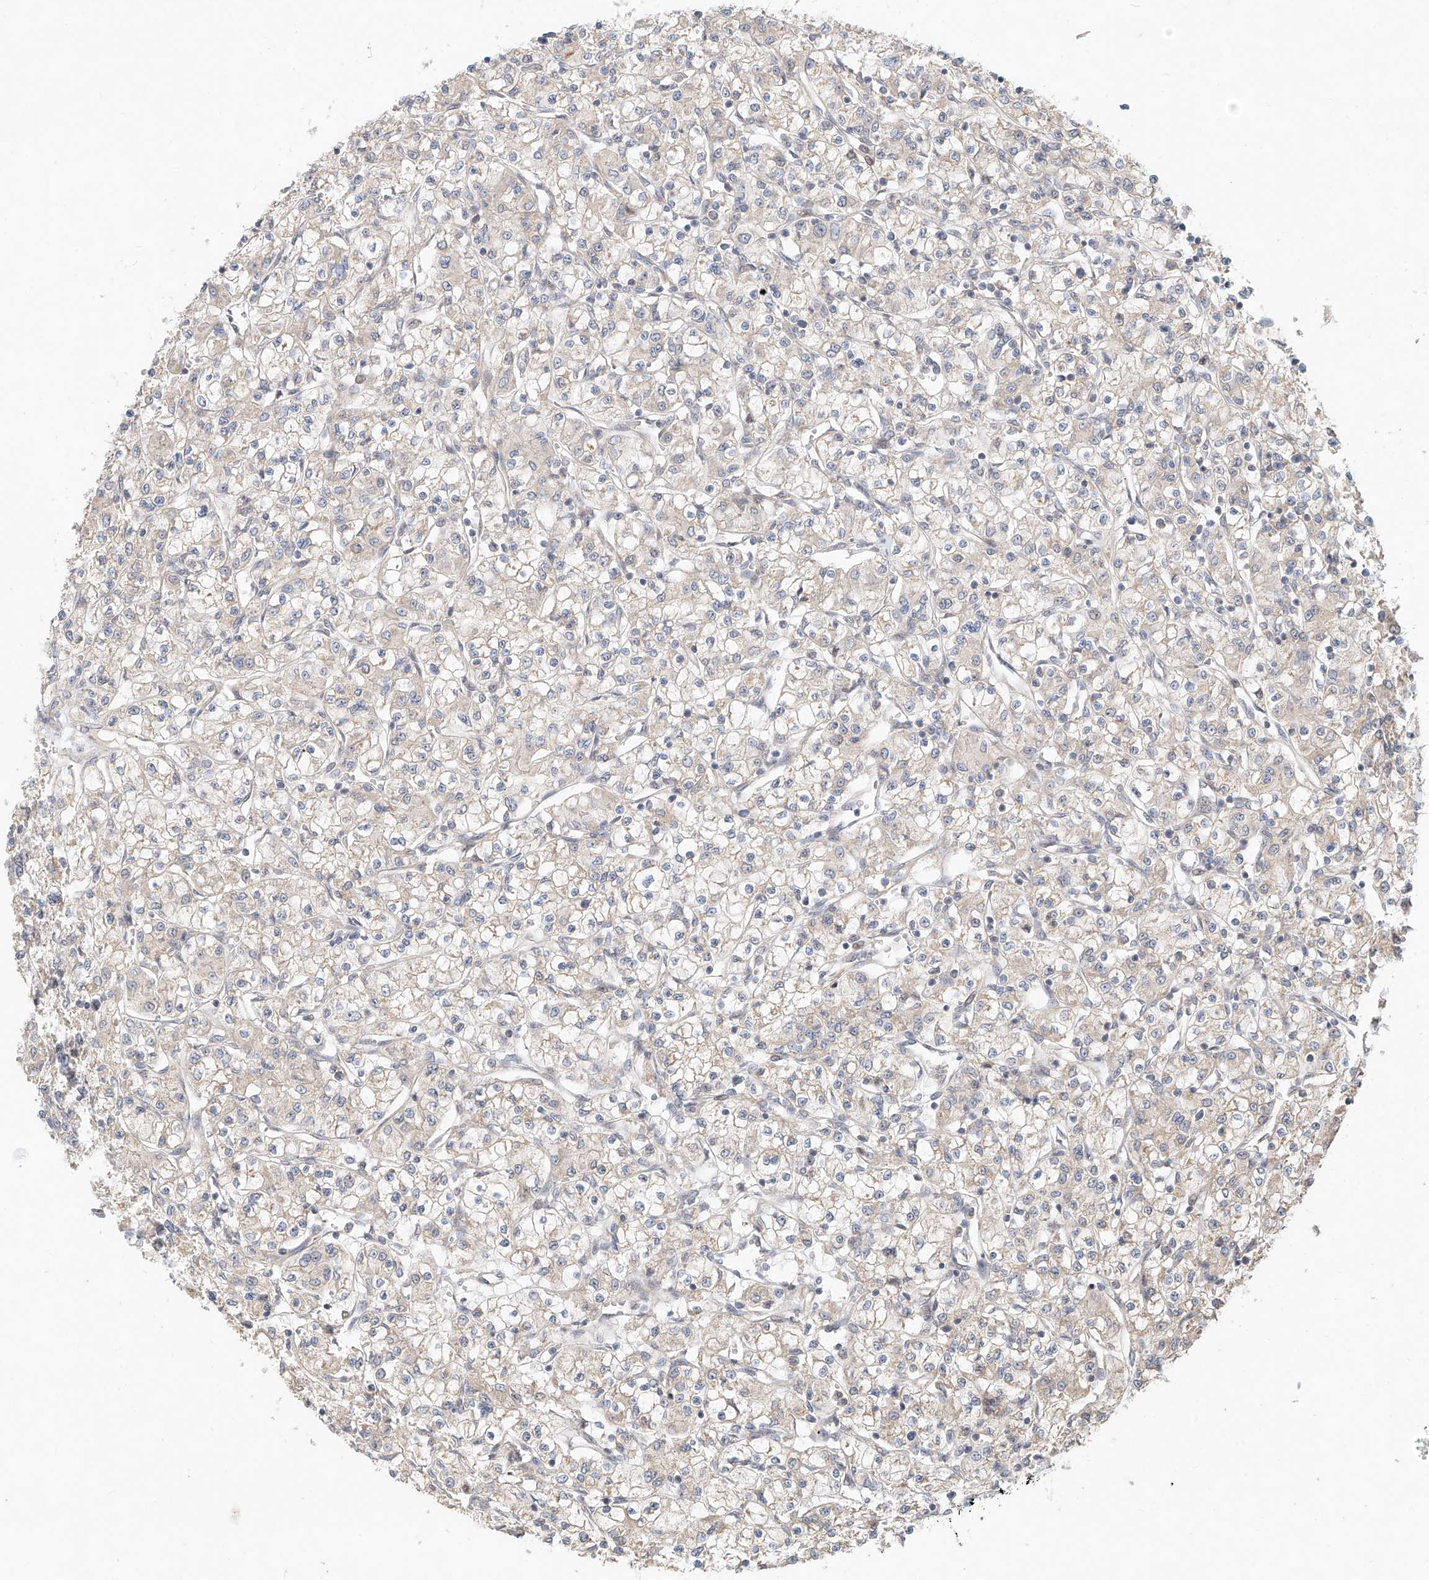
{"staining": {"intensity": "negative", "quantity": "none", "location": "none"}, "tissue": "renal cancer", "cell_type": "Tumor cells", "image_type": "cancer", "snomed": [{"axis": "morphology", "description": "Adenocarcinoma, NOS"}, {"axis": "topography", "description": "Kidney"}], "caption": "This histopathology image is of renal adenocarcinoma stained with immunohistochemistry to label a protein in brown with the nuclei are counter-stained blue. There is no staining in tumor cells.", "gene": "TMEM61", "patient": {"sex": "female", "age": 59}}